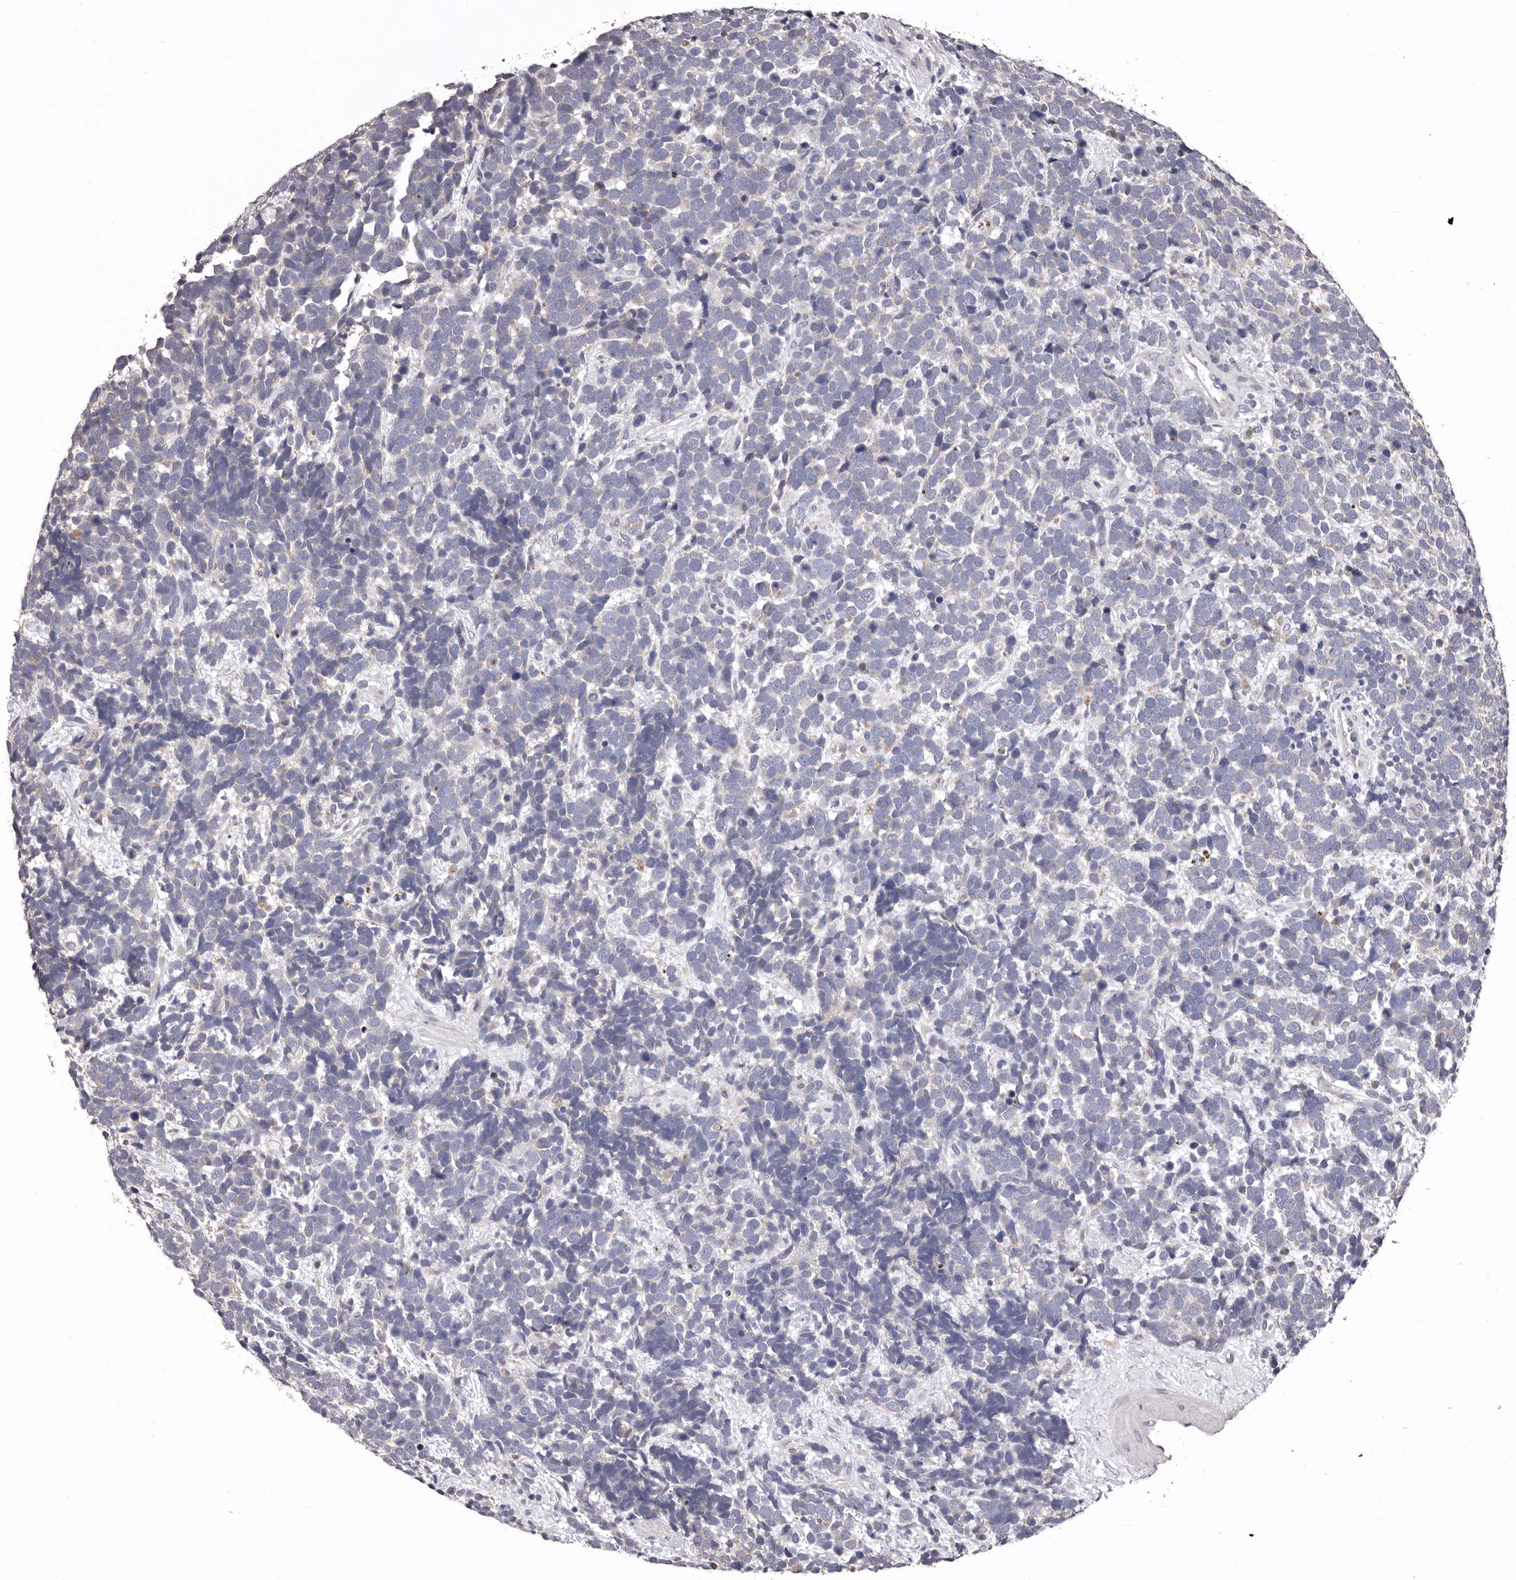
{"staining": {"intensity": "negative", "quantity": "none", "location": "none"}, "tissue": "urothelial cancer", "cell_type": "Tumor cells", "image_type": "cancer", "snomed": [{"axis": "morphology", "description": "Urothelial carcinoma, High grade"}, {"axis": "topography", "description": "Urinary bladder"}], "caption": "This is an IHC micrograph of urothelial carcinoma (high-grade). There is no staining in tumor cells.", "gene": "ETNK1", "patient": {"sex": "female", "age": 82}}